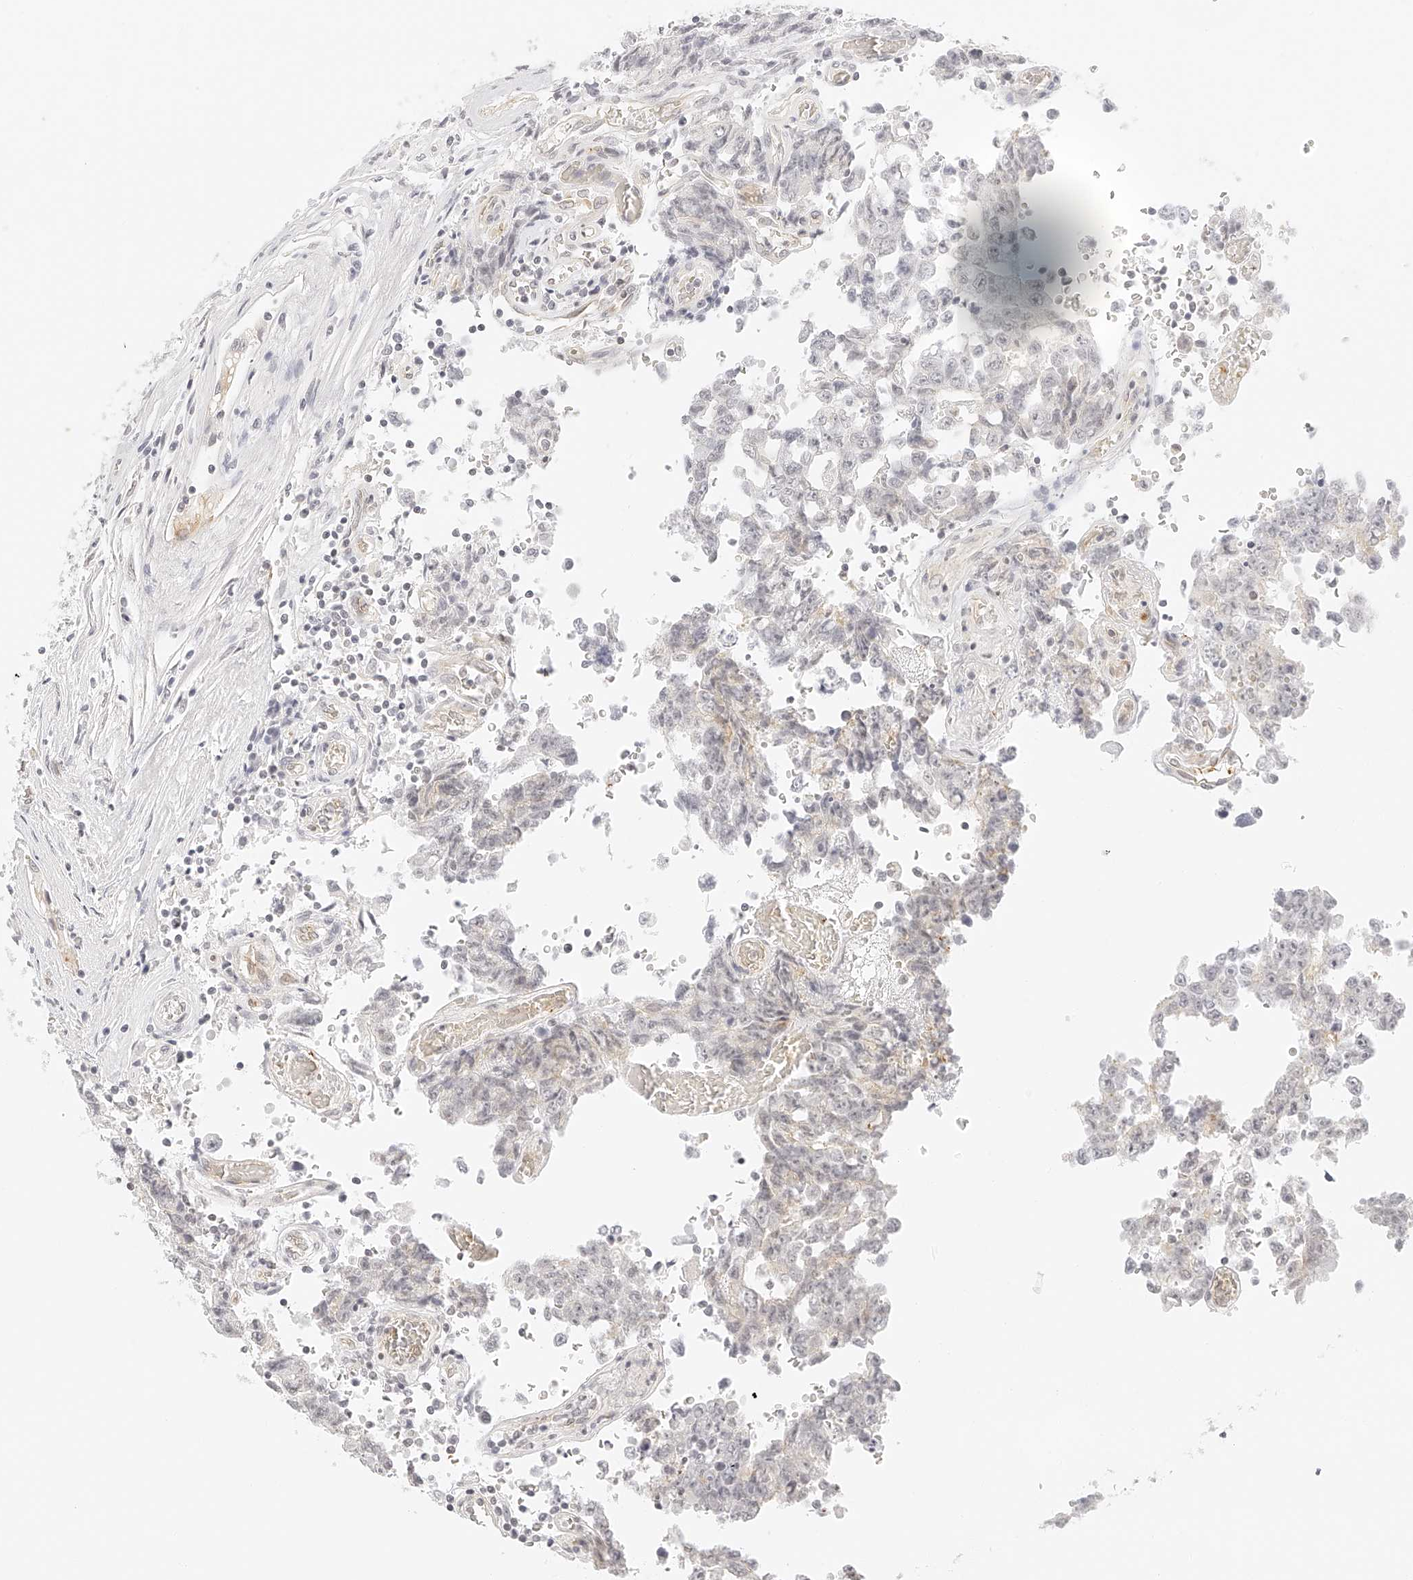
{"staining": {"intensity": "negative", "quantity": "none", "location": "none"}, "tissue": "testis cancer", "cell_type": "Tumor cells", "image_type": "cancer", "snomed": [{"axis": "morphology", "description": "Carcinoma, Embryonal, NOS"}, {"axis": "topography", "description": "Testis"}], "caption": "Tumor cells show no significant protein positivity in embryonal carcinoma (testis).", "gene": "ZFP69", "patient": {"sex": "male", "age": 26}}